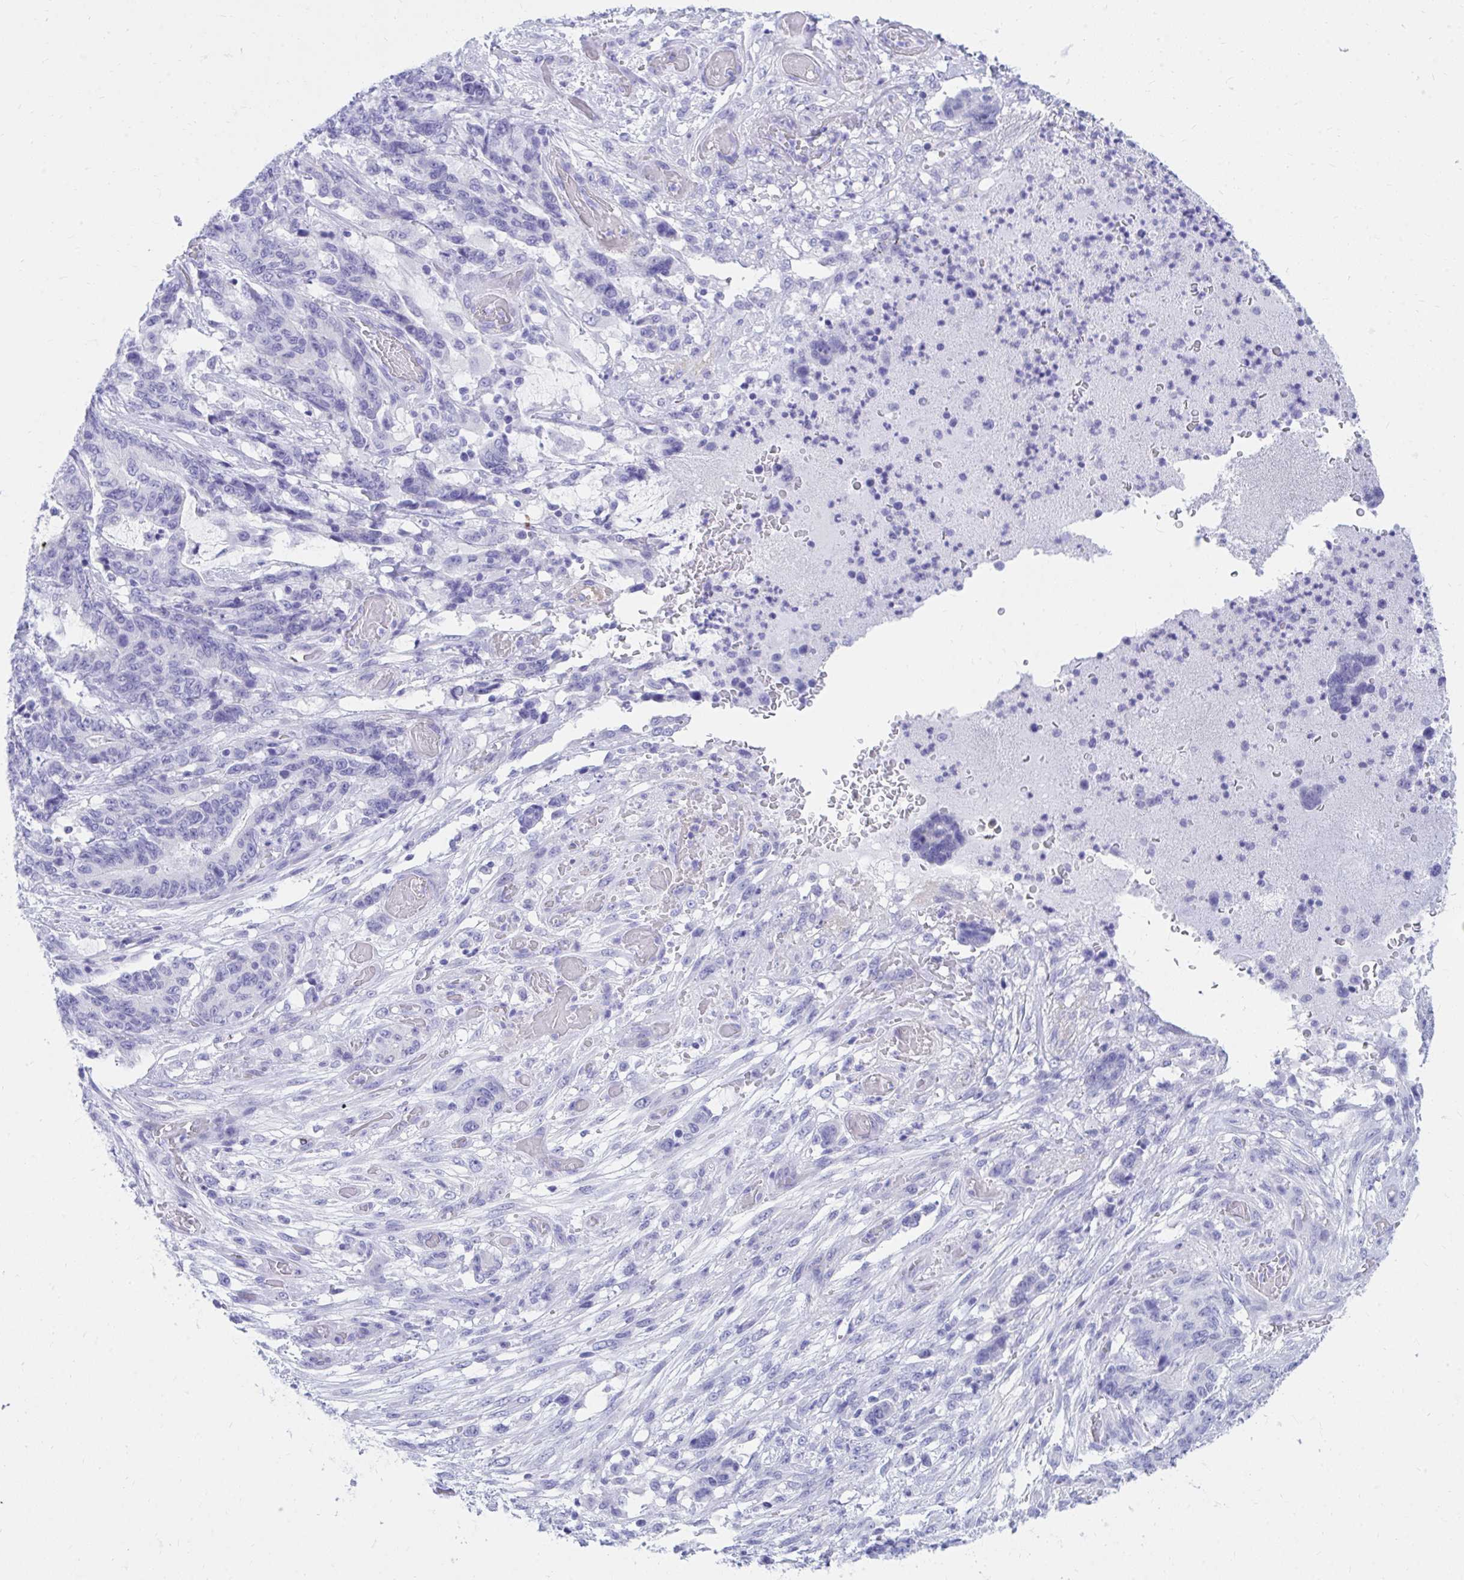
{"staining": {"intensity": "negative", "quantity": "none", "location": "none"}, "tissue": "stomach cancer", "cell_type": "Tumor cells", "image_type": "cancer", "snomed": [{"axis": "morphology", "description": "Normal tissue, NOS"}, {"axis": "morphology", "description": "Adenocarcinoma, NOS"}, {"axis": "topography", "description": "Stomach"}], "caption": "This is a micrograph of immunohistochemistry (IHC) staining of stomach adenocarcinoma, which shows no positivity in tumor cells.", "gene": "SHISA8", "patient": {"sex": "female", "age": 64}}